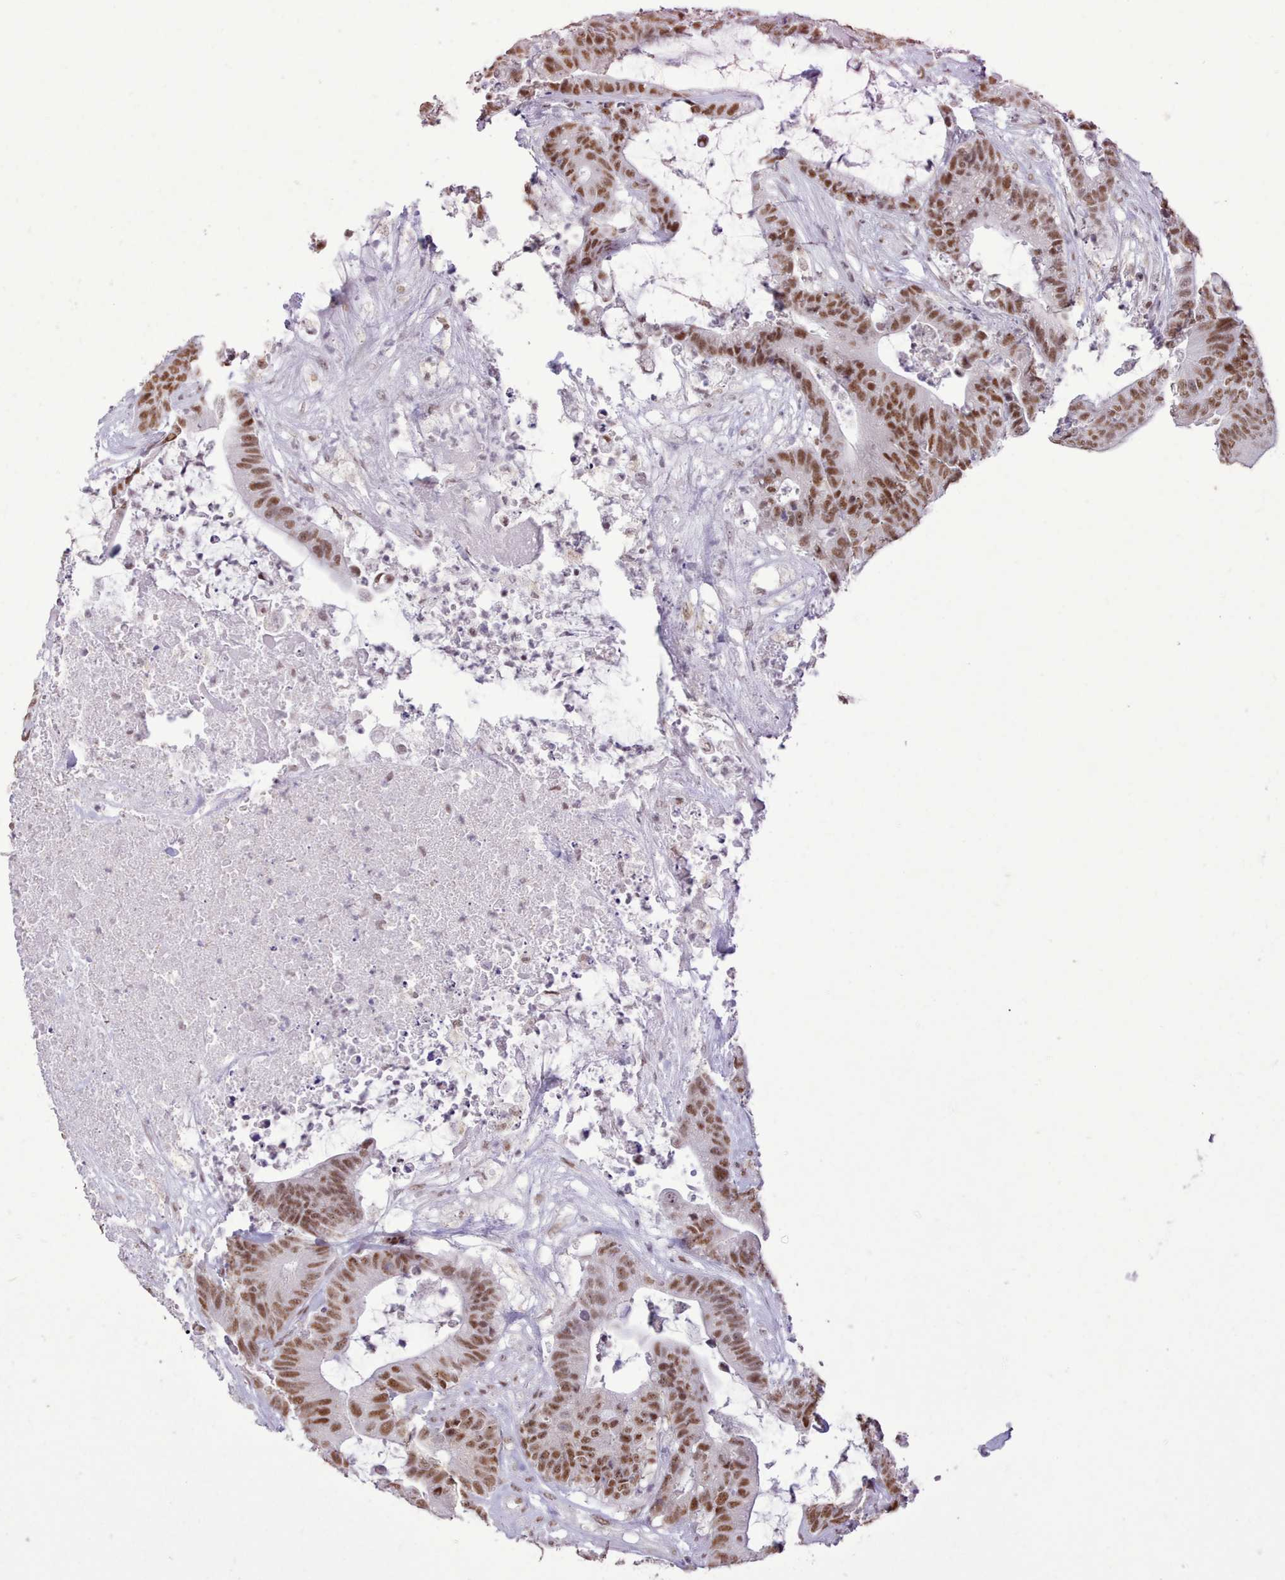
{"staining": {"intensity": "moderate", "quantity": ">75%", "location": "nuclear"}, "tissue": "colorectal cancer", "cell_type": "Tumor cells", "image_type": "cancer", "snomed": [{"axis": "morphology", "description": "Adenocarcinoma, NOS"}, {"axis": "topography", "description": "Colon"}], "caption": "Adenocarcinoma (colorectal) tissue demonstrates moderate nuclear expression in about >75% of tumor cells, visualized by immunohistochemistry.", "gene": "TAF15", "patient": {"sex": "female", "age": 84}}